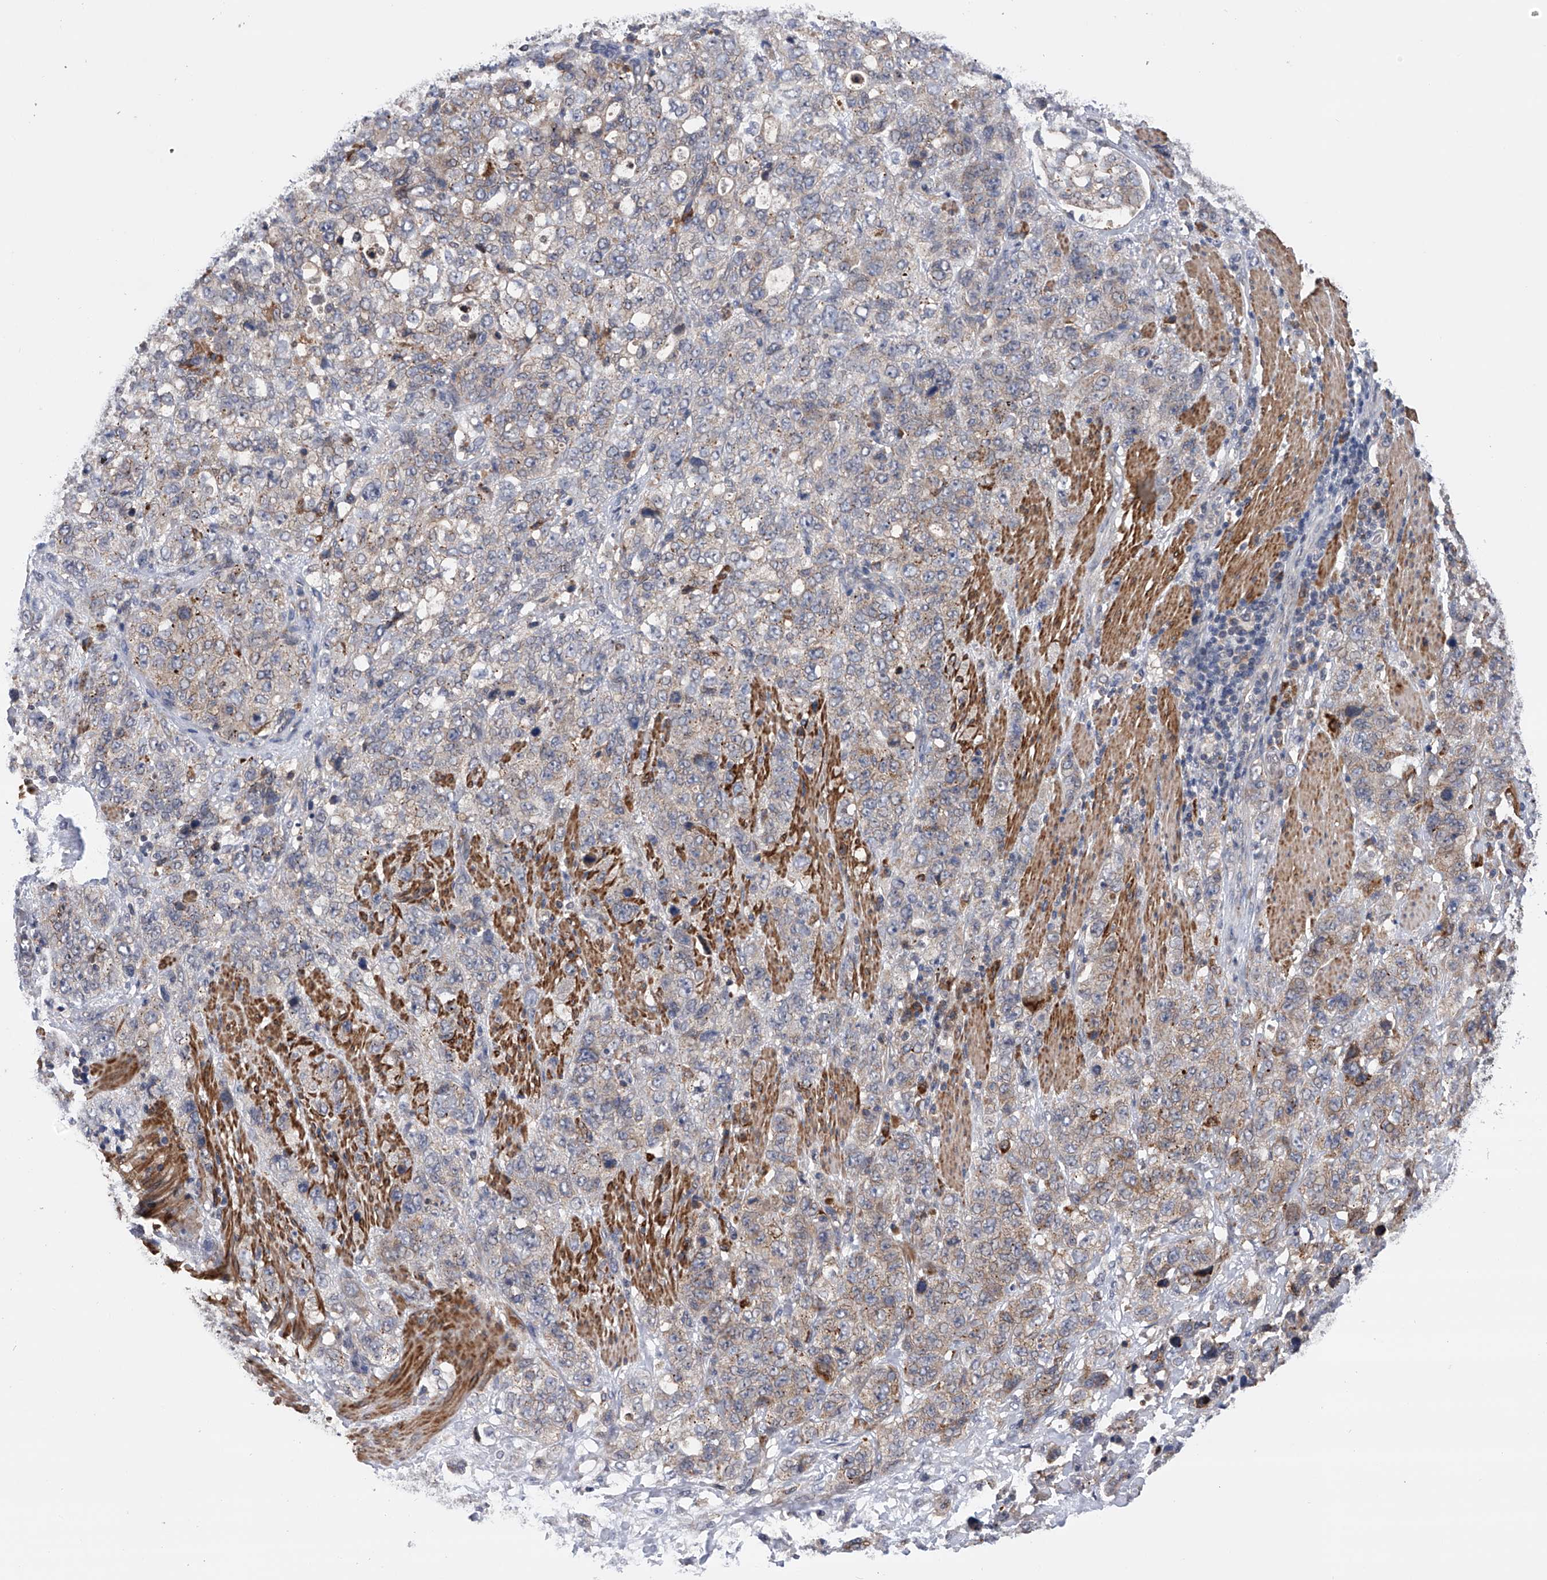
{"staining": {"intensity": "weak", "quantity": "<25%", "location": "cytoplasmic/membranous"}, "tissue": "stomach cancer", "cell_type": "Tumor cells", "image_type": "cancer", "snomed": [{"axis": "morphology", "description": "Adenocarcinoma, NOS"}, {"axis": "topography", "description": "Stomach"}], "caption": "An image of stomach cancer (adenocarcinoma) stained for a protein displays no brown staining in tumor cells.", "gene": "SPOCK1", "patient": {"sex": "male", "age": 48}}